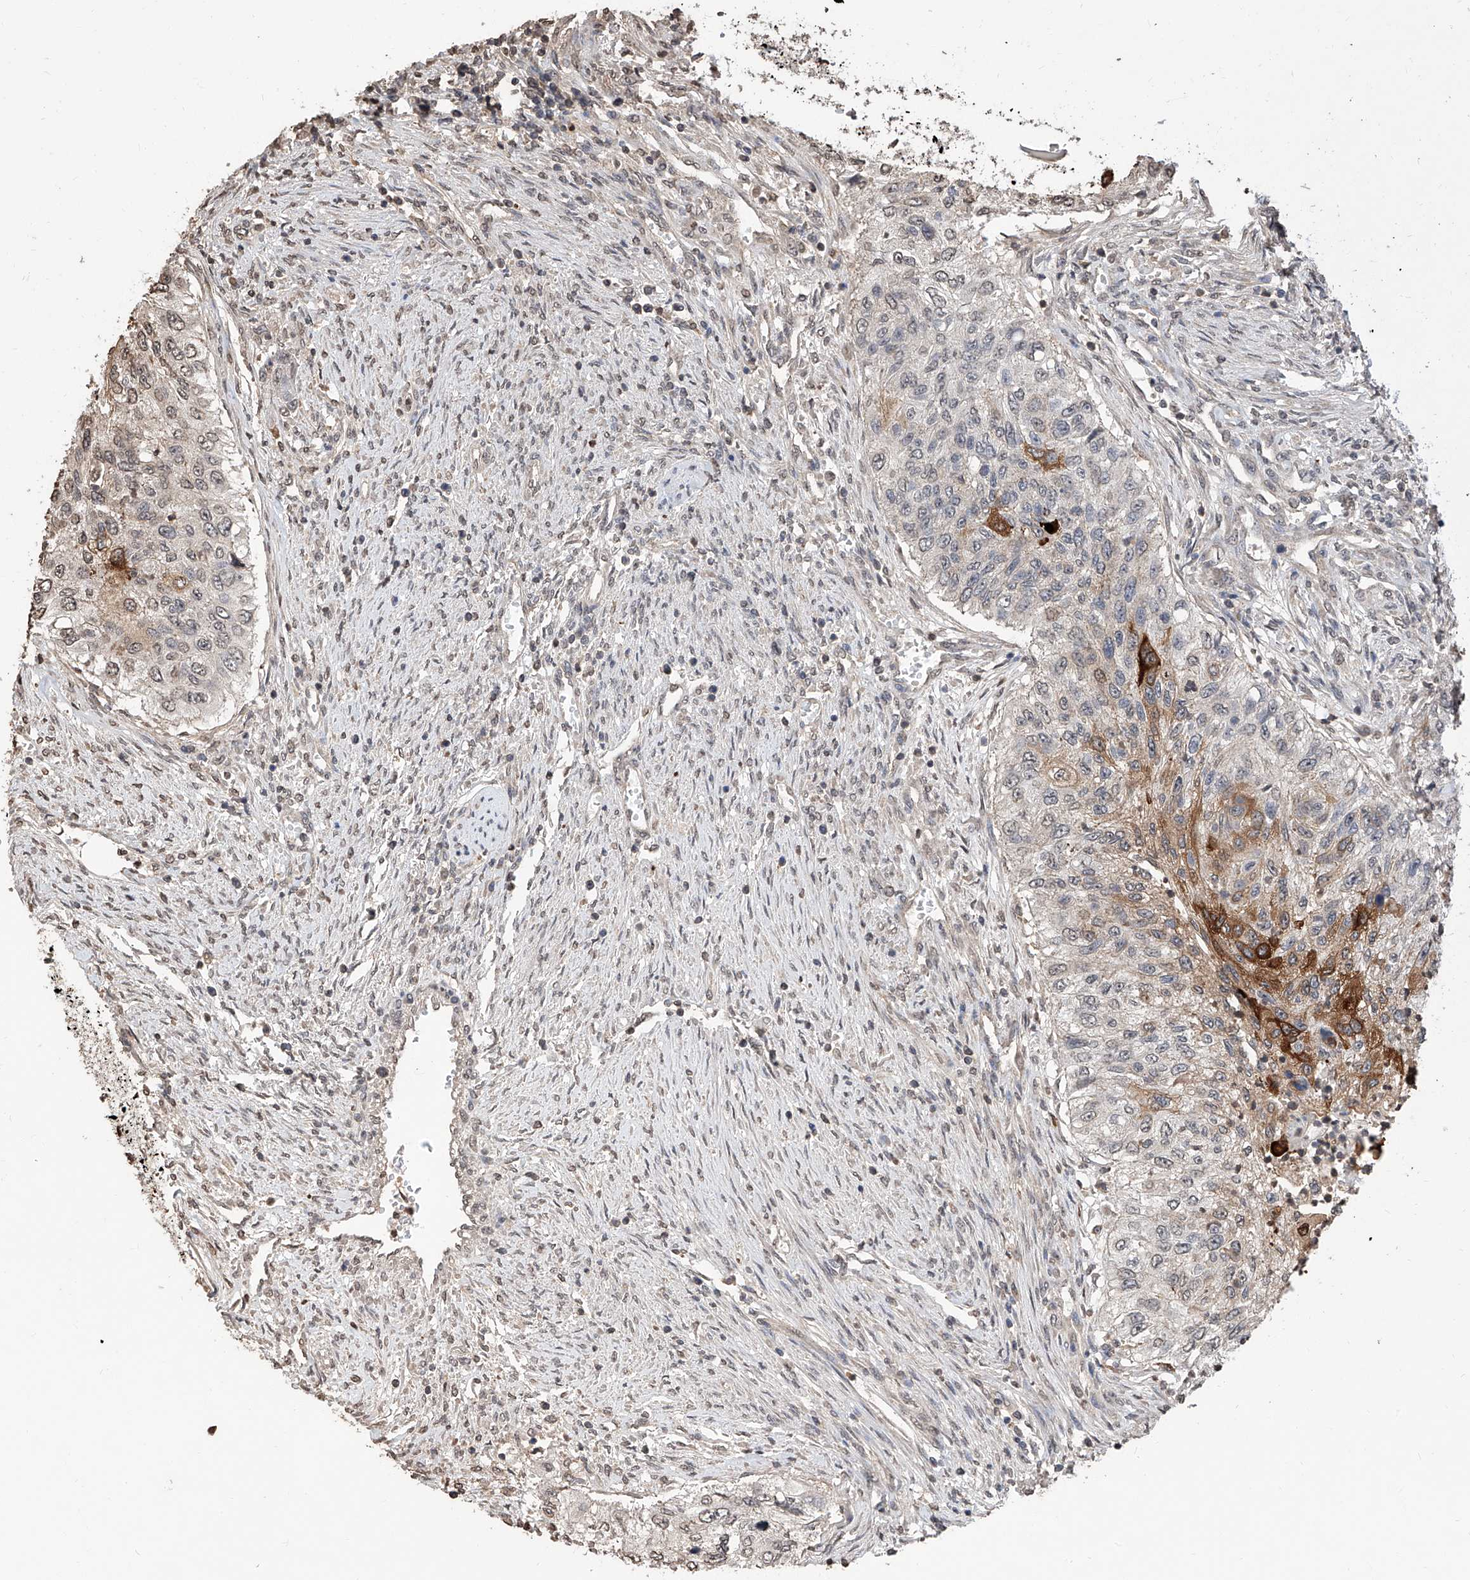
{"staining": {"intensity": "moderate", "quantity": "<25%", "location": "cytoplasmic/membranous"}, "tissue": "urothelial cancer", "cell_type": "Tumor cells", "image_type": "cancer", "snomed": [{"axis": "morphology", "description": "Urothelial carcinoma, High grade"}, {"axis": "topography", "description": "Urinary bladder"}], "caption": "DAB (3,3'-diaminobenzidine) immunohistochemical staining of human high-grade urothelial carcinoma reveals moderate cytoplasmic/membranous protein expression in about <25% of tumor cells. The staining was performed using DAB, with brown indicating positive protein expression. Nuclei are stained blue with hematoxylin.", "gene": "RP9", "patient": {"sex": "female", "age": 60}}